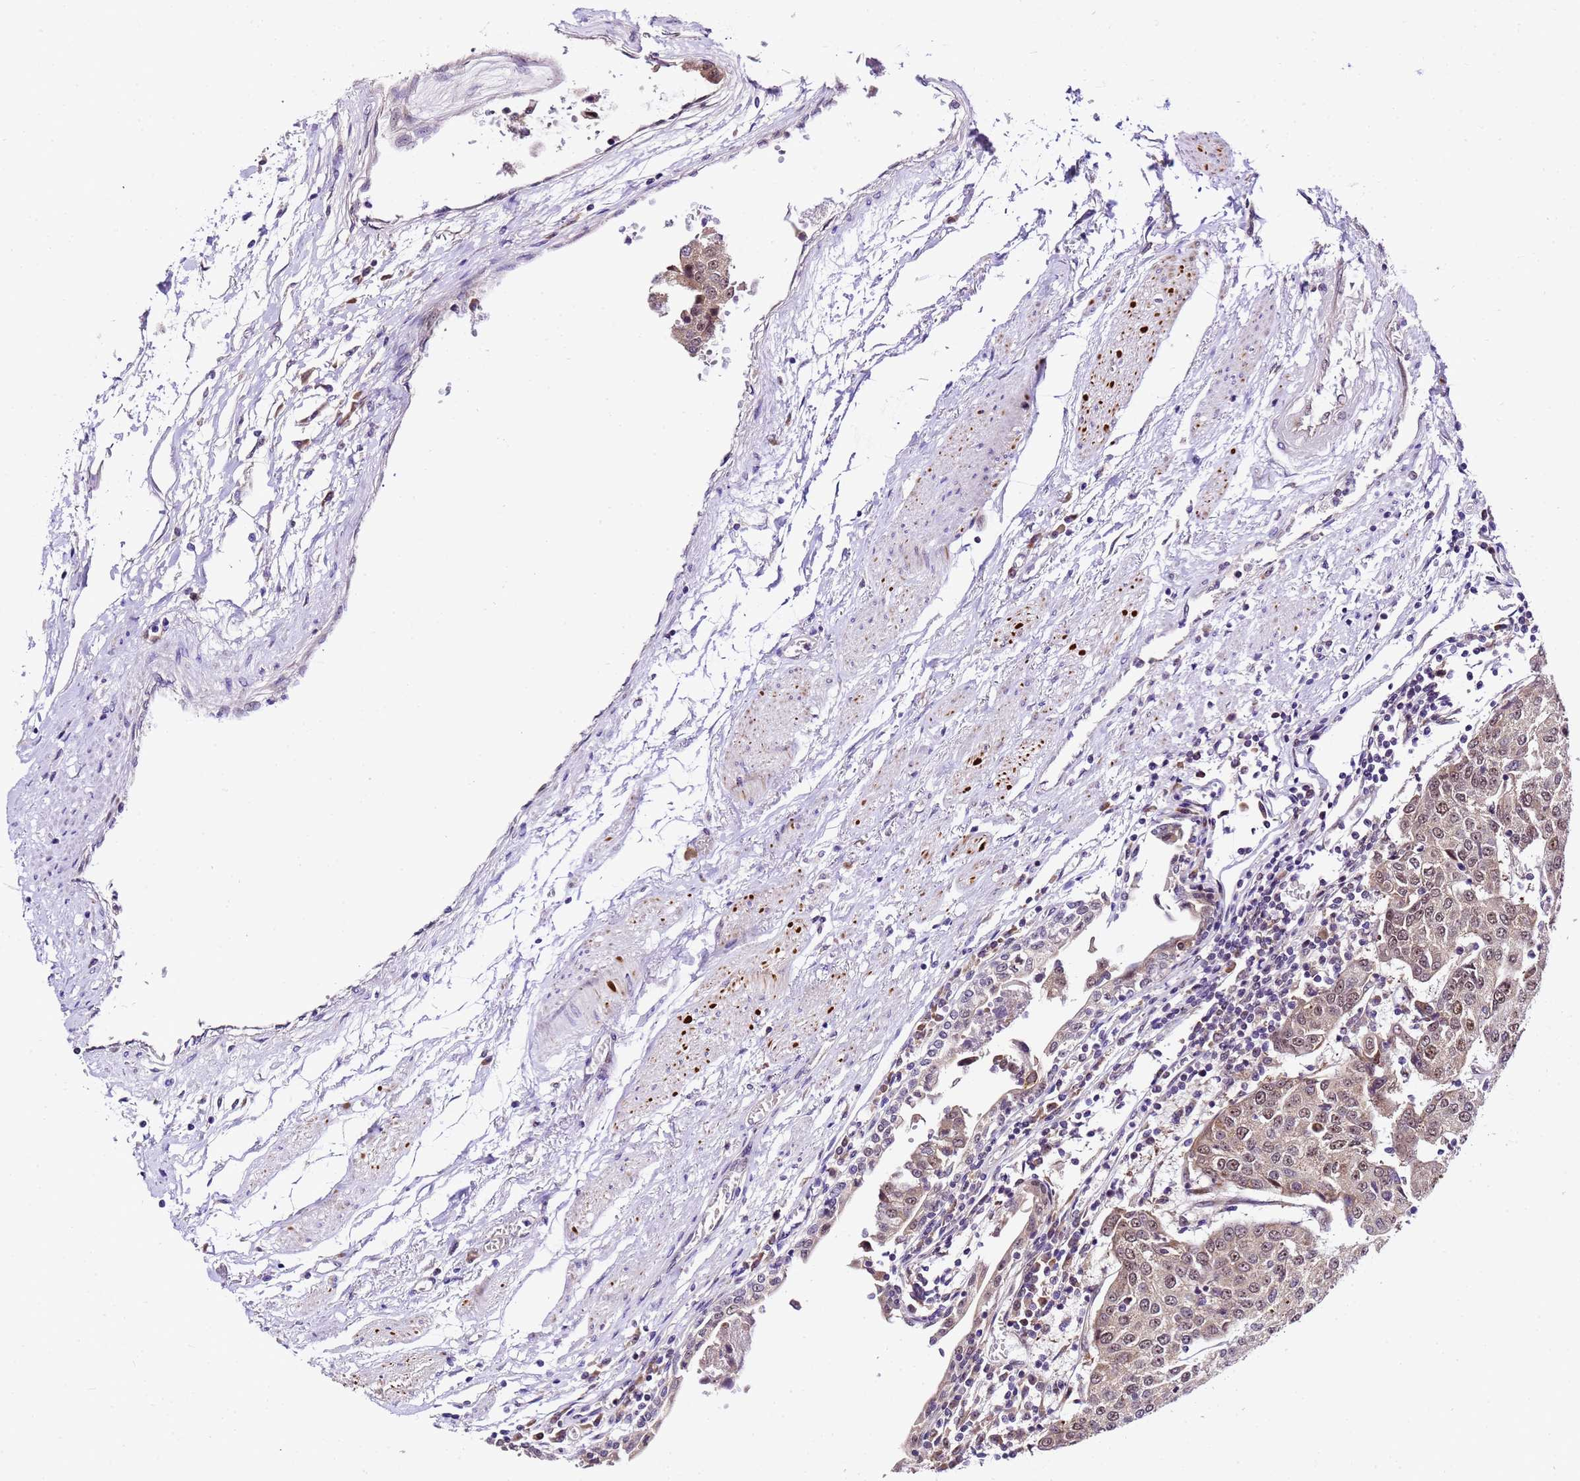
{"staining": {"intensity": "moderate", "quantity": ">75%", "location": "nuclear"}, "tissue": "urothelial cancer", "cell_type": "Tumor cells", "image_type": "cancer", "snomed": [{"axis": "morphology", "description": "Urothelial carcinoma, High grade"}, {"axis": "topography", "description": "Urinary bladder"}], "caption": "Immunohistochemistry (IHC) (DAB) staining of urothelial cancer shows moderate nuclear protein expression in approximately >75% of tumor cells.", "gene": "SLX4IP", "patient": {"sex": "female", "age": 85}}